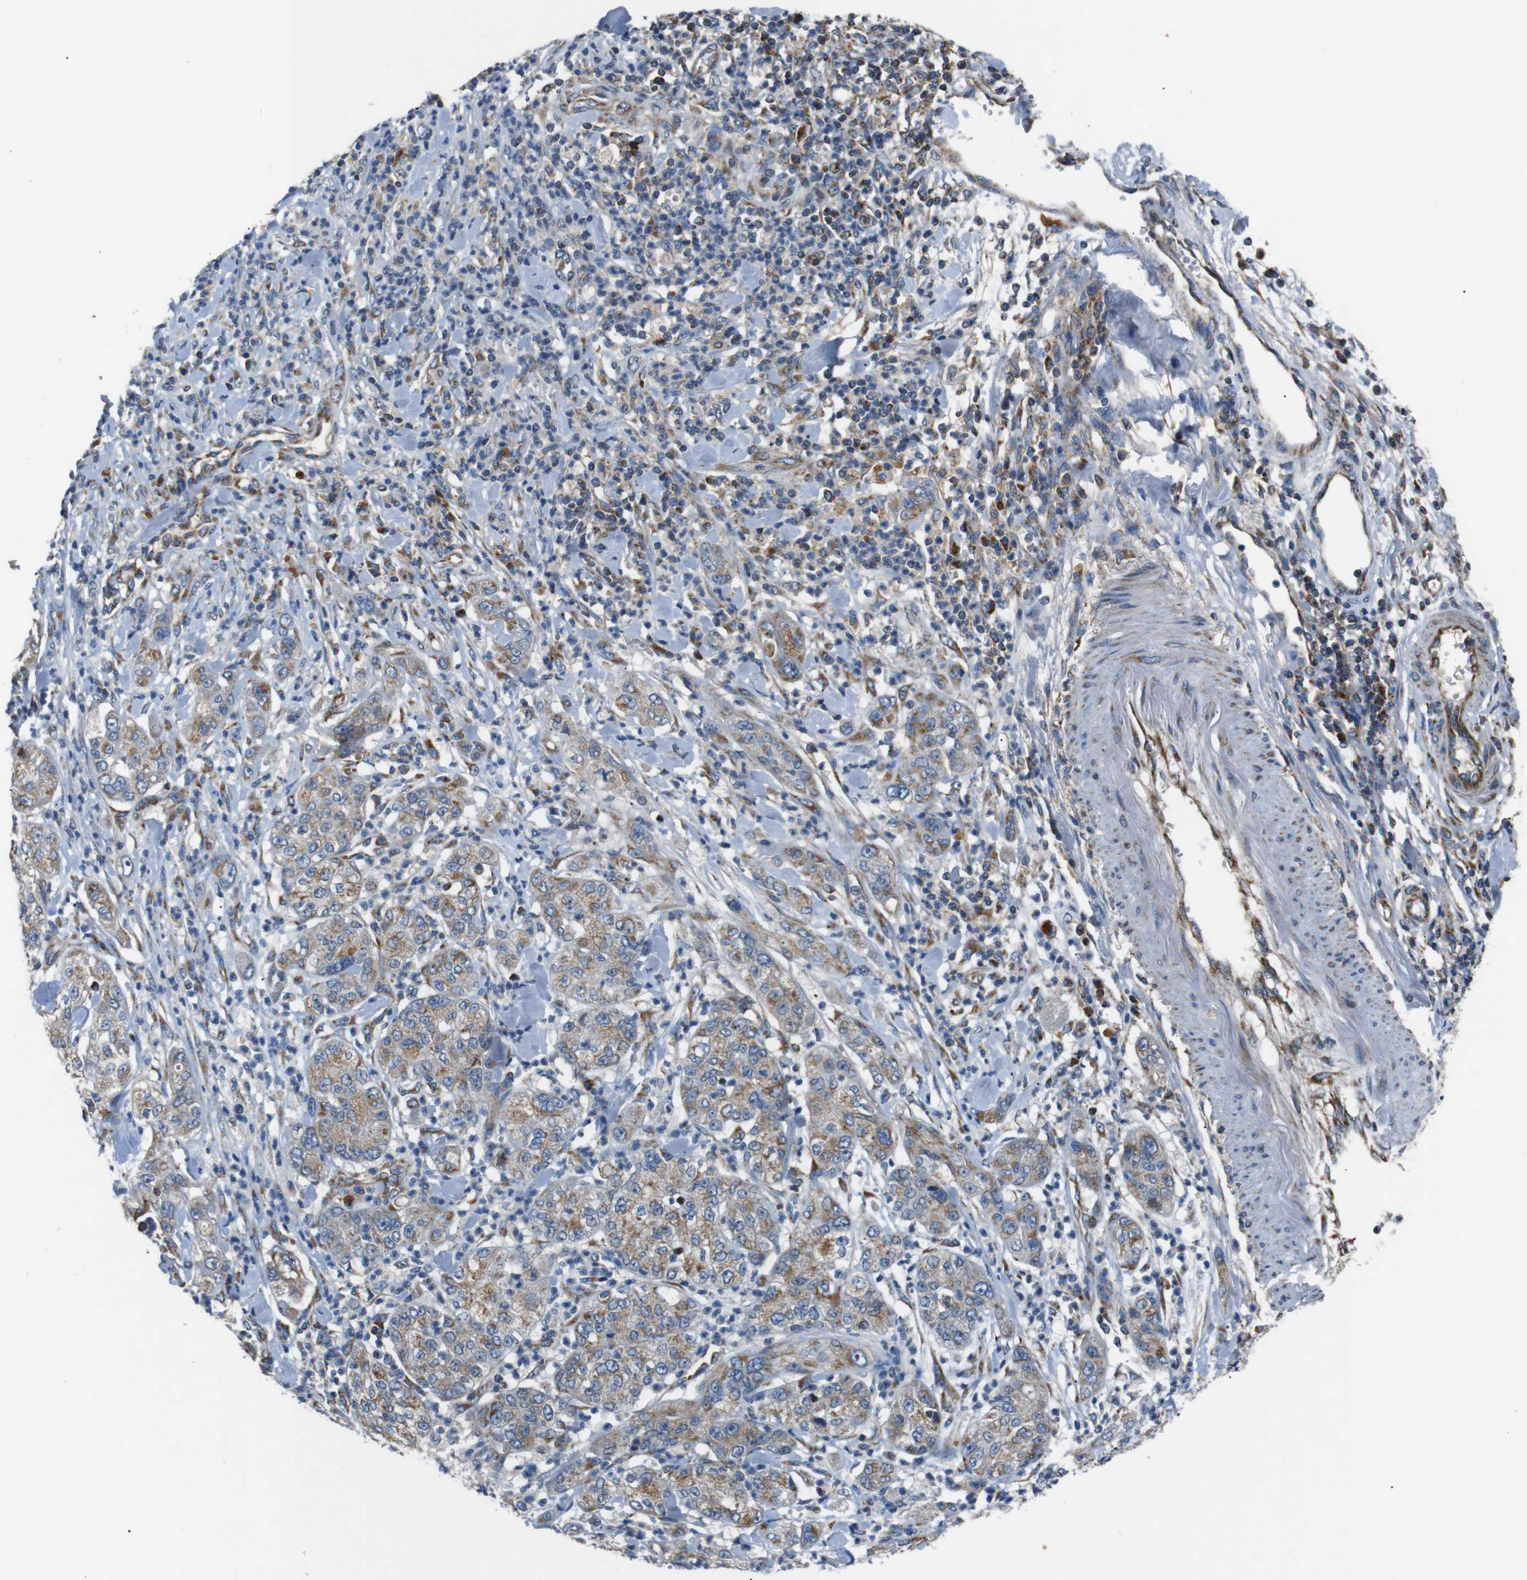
{"staining": {"intensity": "moderate", "quantity": ">75%", "location": "cytoplasmic/membranous"}, "tissue": "pancreatic cancer", "cell_type": "Tumor cells", "image_type": "cancer", "snomed": [{"axis": "morphology", "description": "Adenocarcinoma, NOS"}, {"axis": "topography", "description": "Pancreas"}], "caption": "Human pancreatic adenocarcinoma stained with a protein marker demonstrates moderate staining in tumor cells.", "gene": "NETO2", "patient": {"sex": "female", "age": 78}}